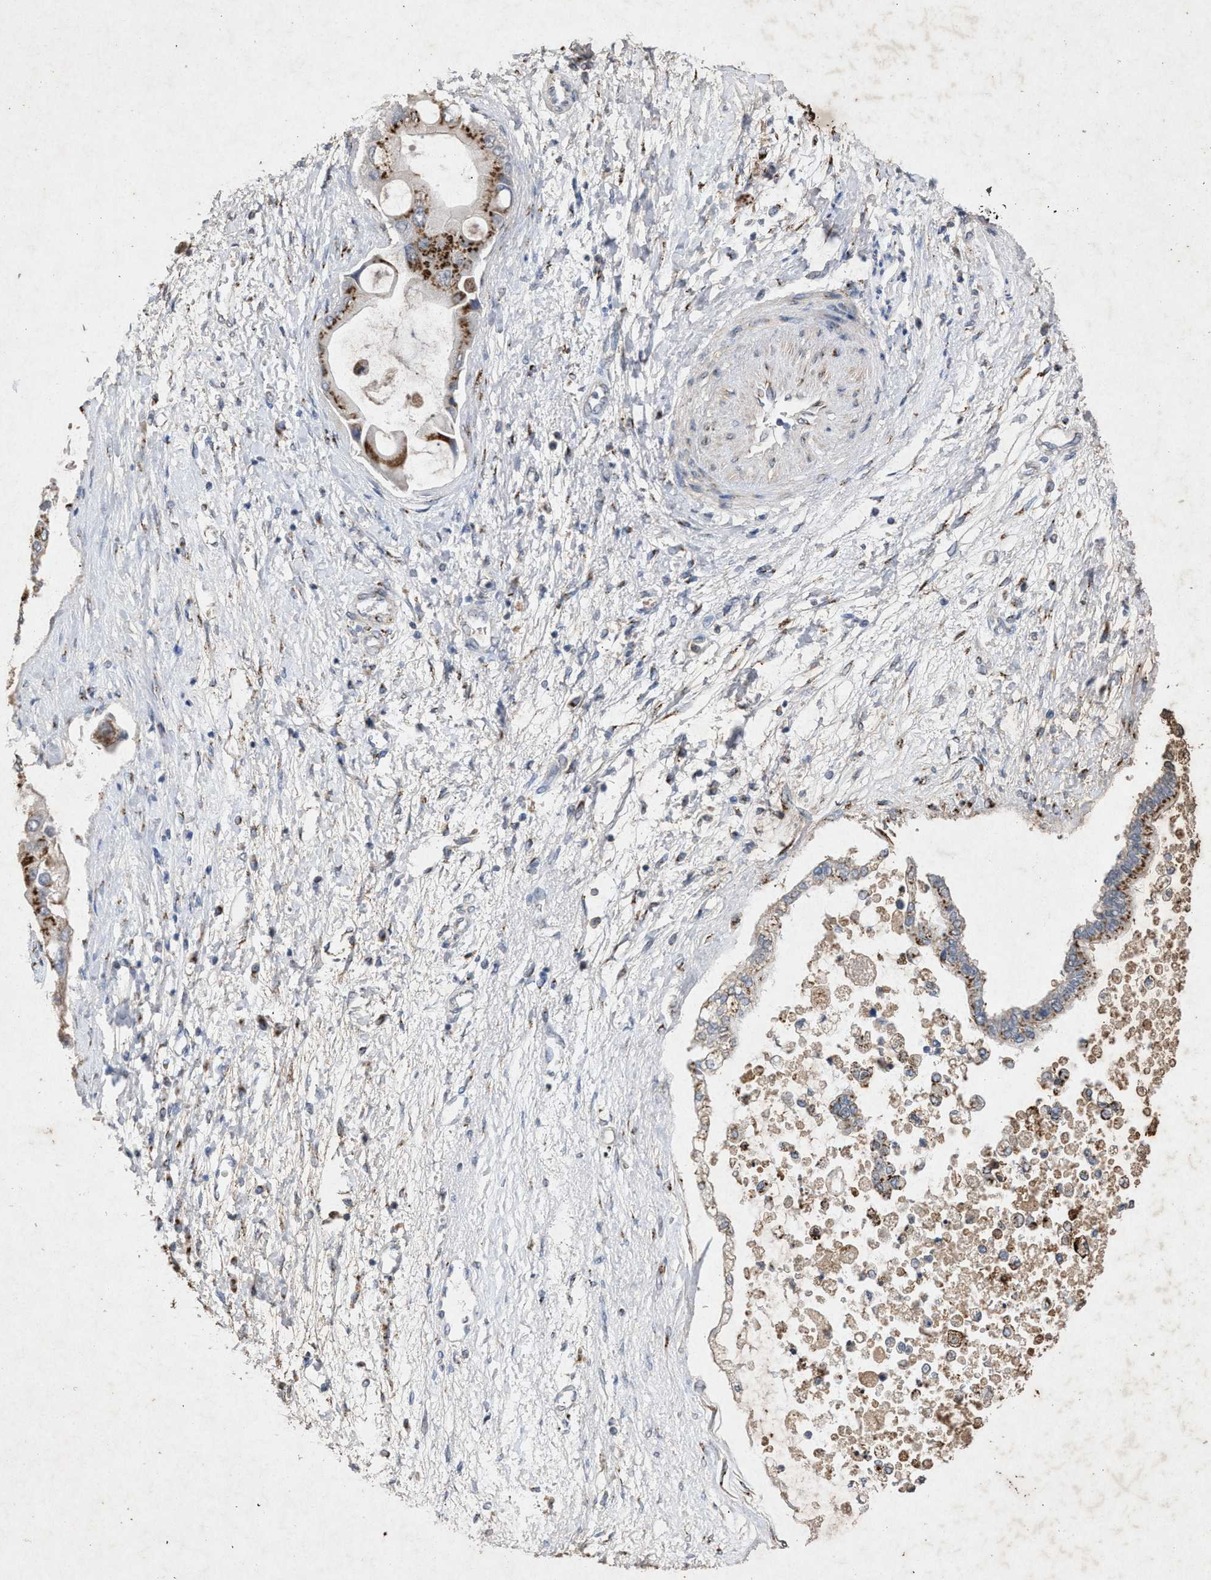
{"staining": {"intensity": "moderate", "quantity": ">75%", "location": "cytoplasmic/membranous"}, "tissue": "liver cancer", "cell_type": "Tumor cells", "image_type": "cancer", "snomed": [{"axis": "morphology", "description": "Cholangiocarcinoma"}, {"axis": "topography", "description": "Liver"}], "caption": "A photomicrograph showing moderate cytoplasmic/membranous expression in about >75% of tumor cells in liver cholangiocarcinoma, as visualized by brown immunohistochemical staining.", "gene": "MAN2A1", "patient": {"sex": "male", "age": 50}}